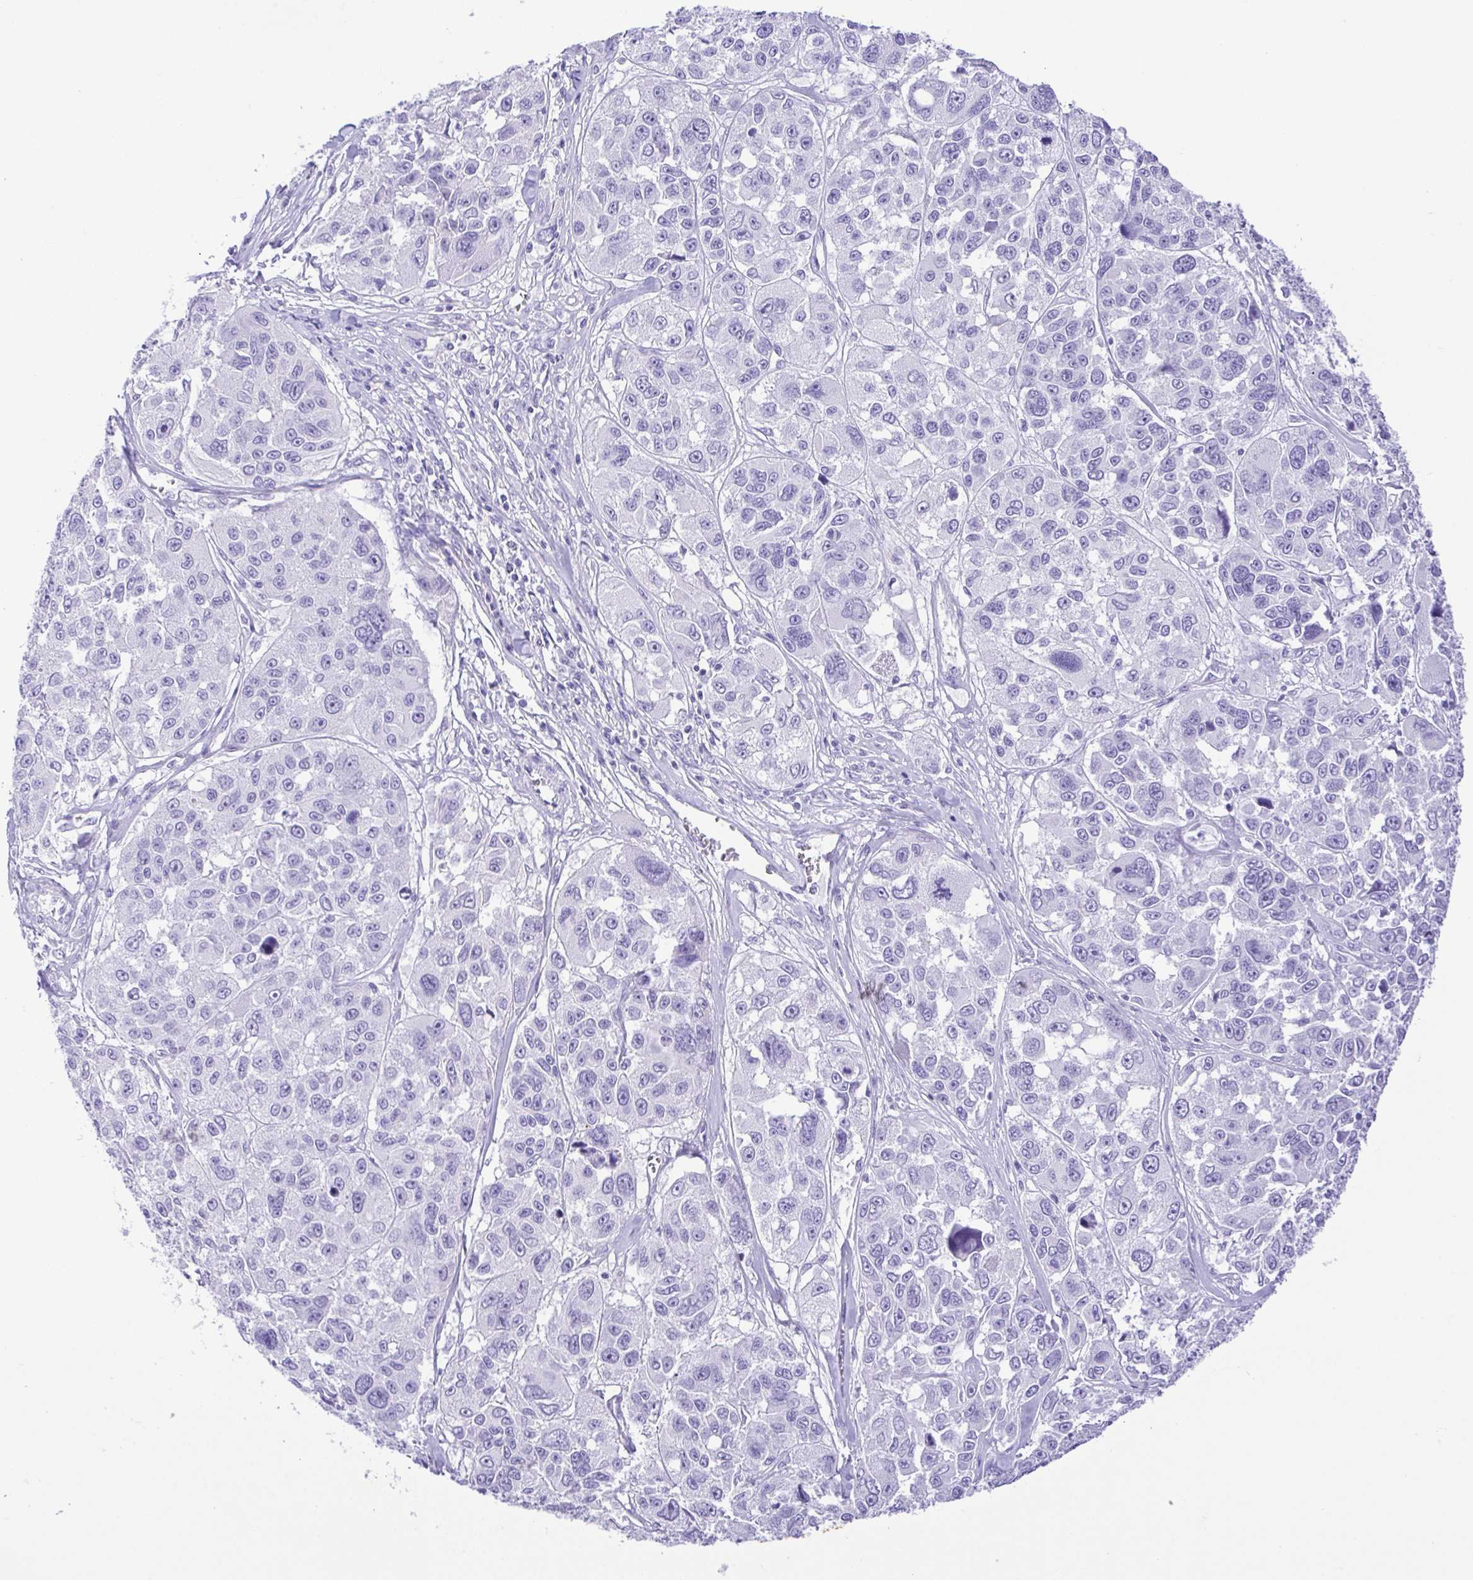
{"staining": {"intensity": "negative", "quantity": "none", "location": "none"}, "tissue": "melanoma", "cell_type": "Tumor cells", "image_type": "cancer", "snomed": [{"axis": "morphology", "description": "Malignant melanoma, NOS"}, {"axis": "topography", "description": "Skin"}], "caption": "The IHC photomicrograph has no significant positivity in tumor cells of malignant melanoma tissue. The staining was performed using DAB (3,3'-diaminobenzidine) to visualize the protein expression in brown, while the nuclei were stained in blue with hematoxylin (Magnification: 20x).", "gene": "CDSN", "patient": {"sex": "female", "age": 66}}